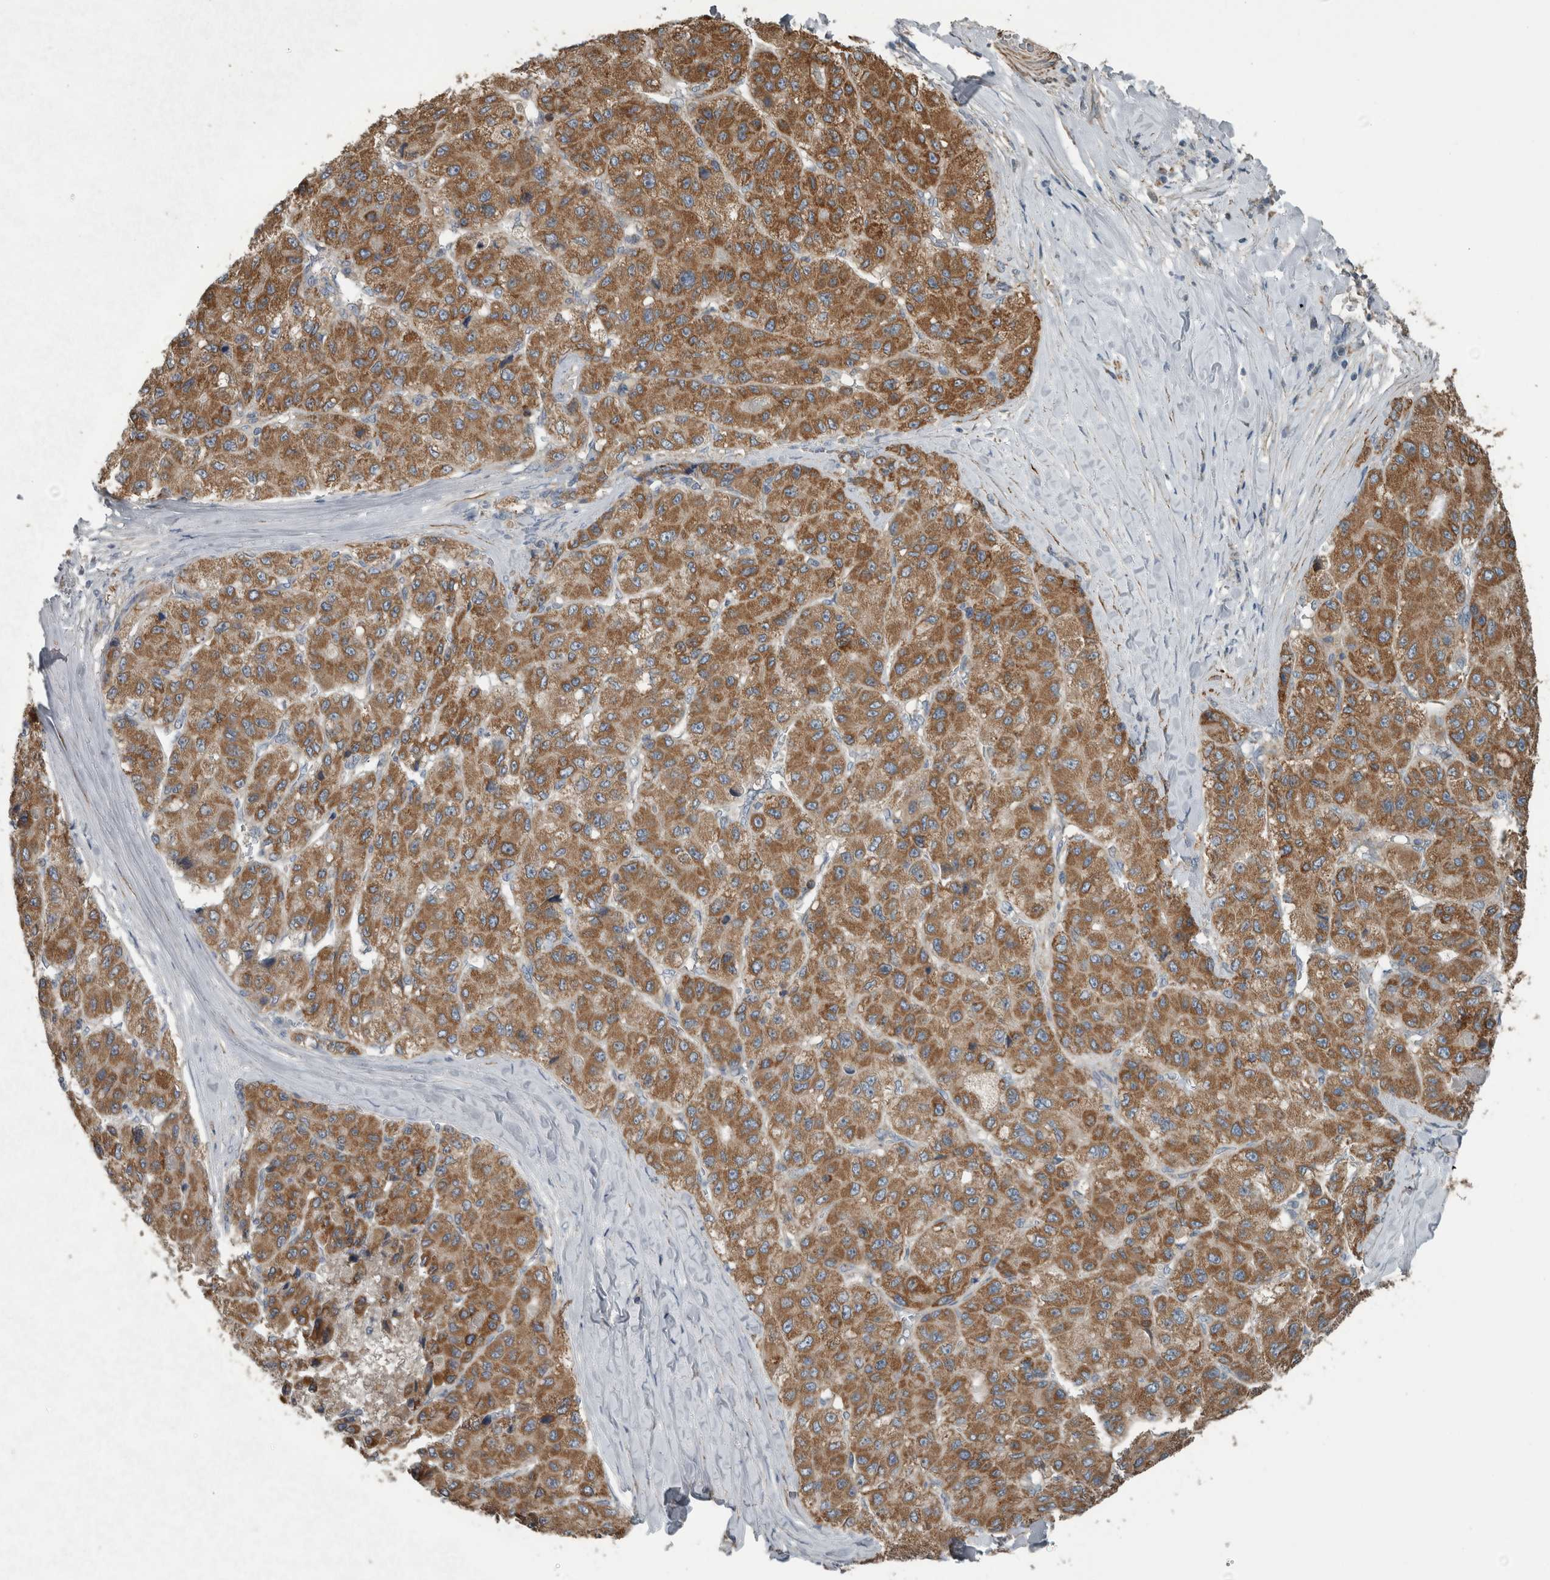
{"staining": {"intensity": "moderate", "quantity": ">75%", "location": "cytoplasmic/membranous"}, "tissue": "liver cancer", "cell_type": "Tumor cells", "image_type": "cancer", "snomed": [{"axis": "morphology", "description": "Carcinoma, Hepatocellular, NOS"}, {"axis": "topography", "description": "Liver"}], "caption": "High-power microscopy captured an IHC micrograph of liver hepatocellular carcinoma, revealing moderate cytoplasmic/membranous expression in about >75% of tumor cells. The staining was performed using DAB, with brown indicating positive protein expression. Nuclei are stained blue with hematoxylin.", "gene": "ARMC1", "patient": {"sex": "male", "age": 80}}